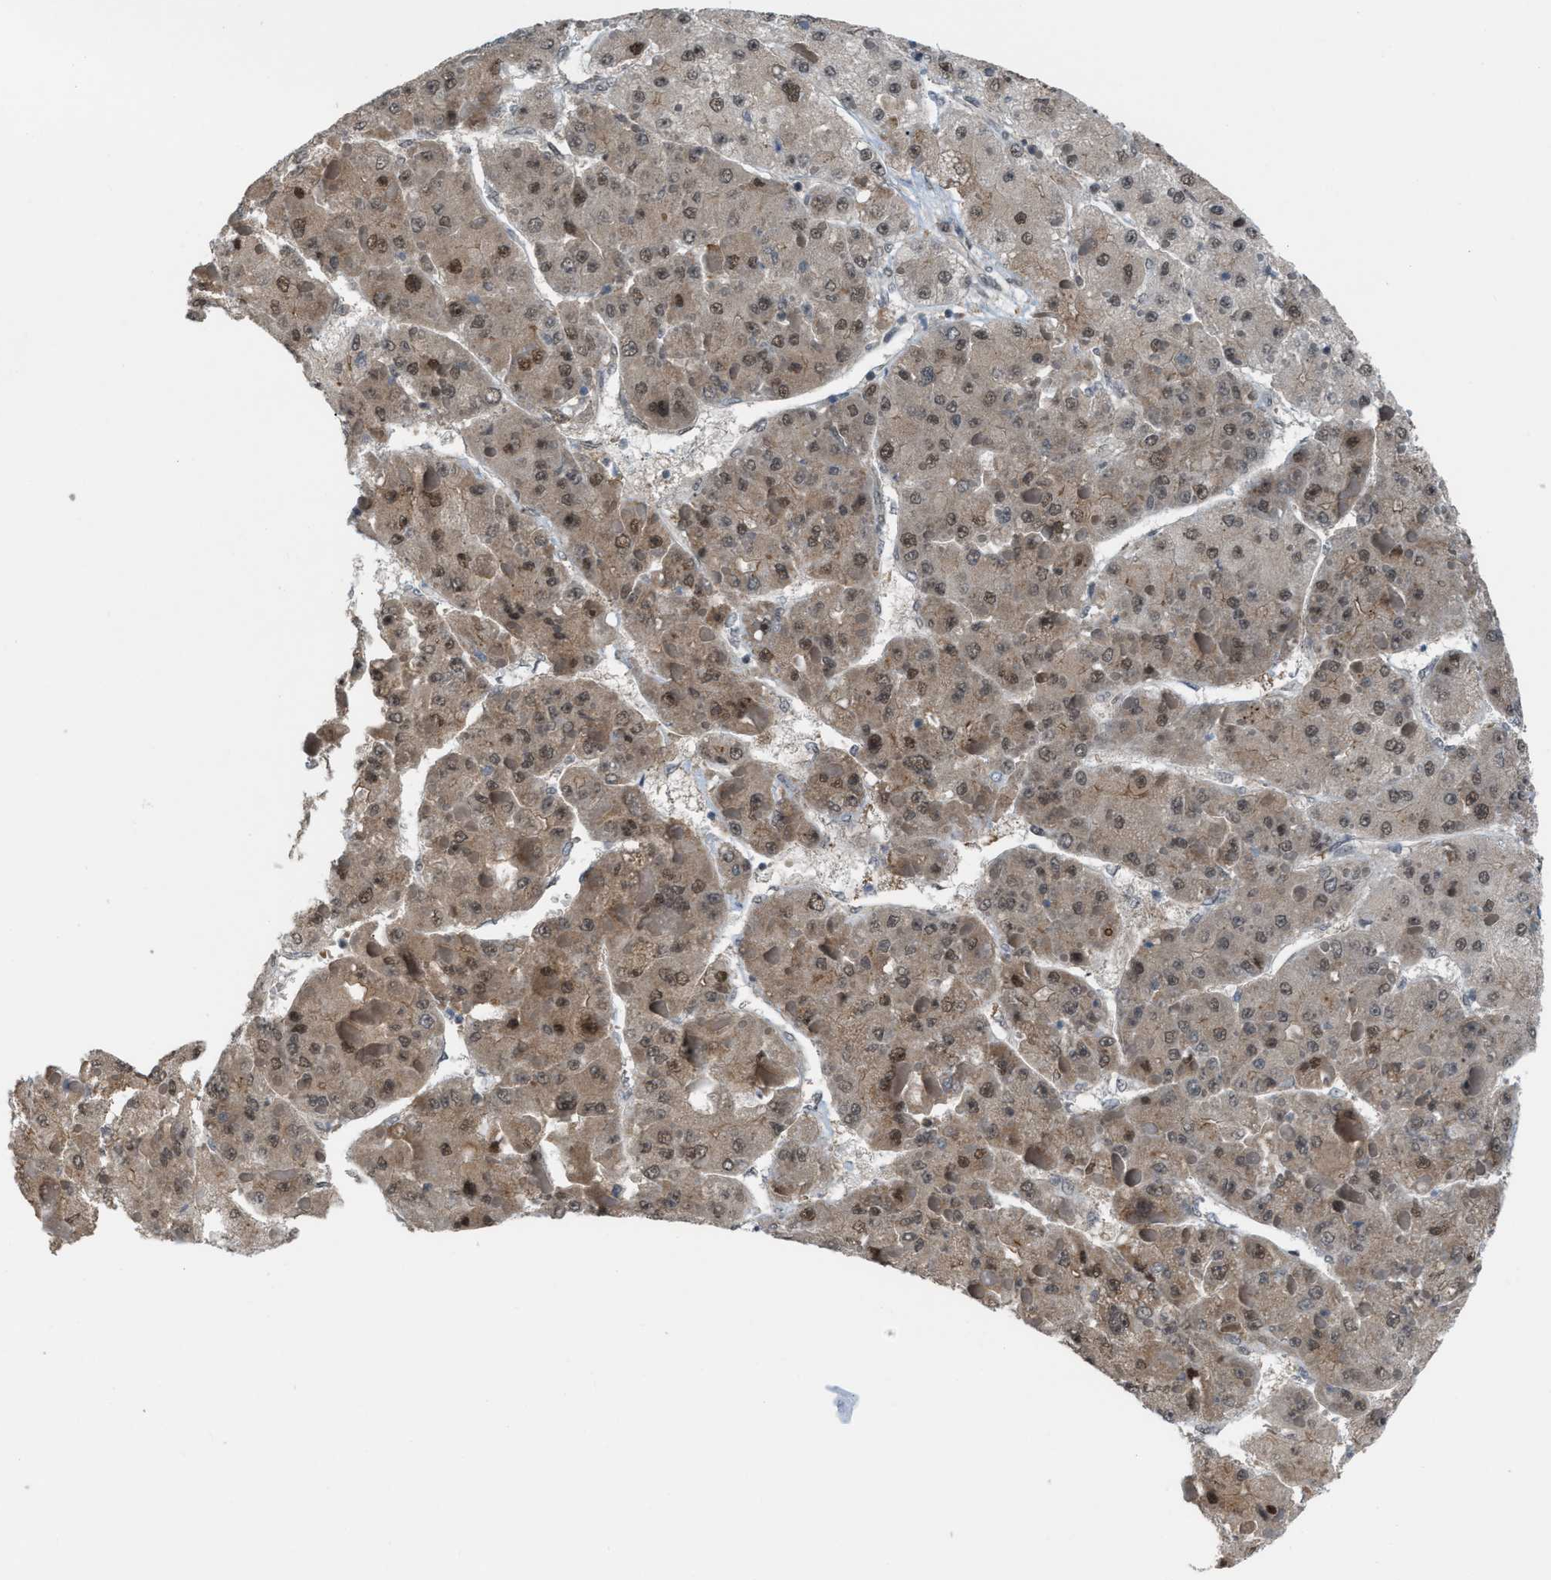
{"staining": {"intensity": "weak", "quantity": ">75%", "location": "cytoplasmic/membranous,nuclear"}, "tissue": "liver cancer", "cell_type": "Tumor cells", "image_type": "cancer", "snomed": [{"axis": "morphology", "description": "Carcinoma, Hepatocellular, NOS"}, {"axis": "topography", "description": "Liver"}], "caption": "High-power microscopy captured an immunohistochemistry (IHC) image of liver cancer (hepatocellular carcinoma), revealing weak cytoplasmic/membranous and nuclear staining in approximately >75% of tumor cells.", "gene": "RFFL", "patient": {"sex": "female", "age": 73}}